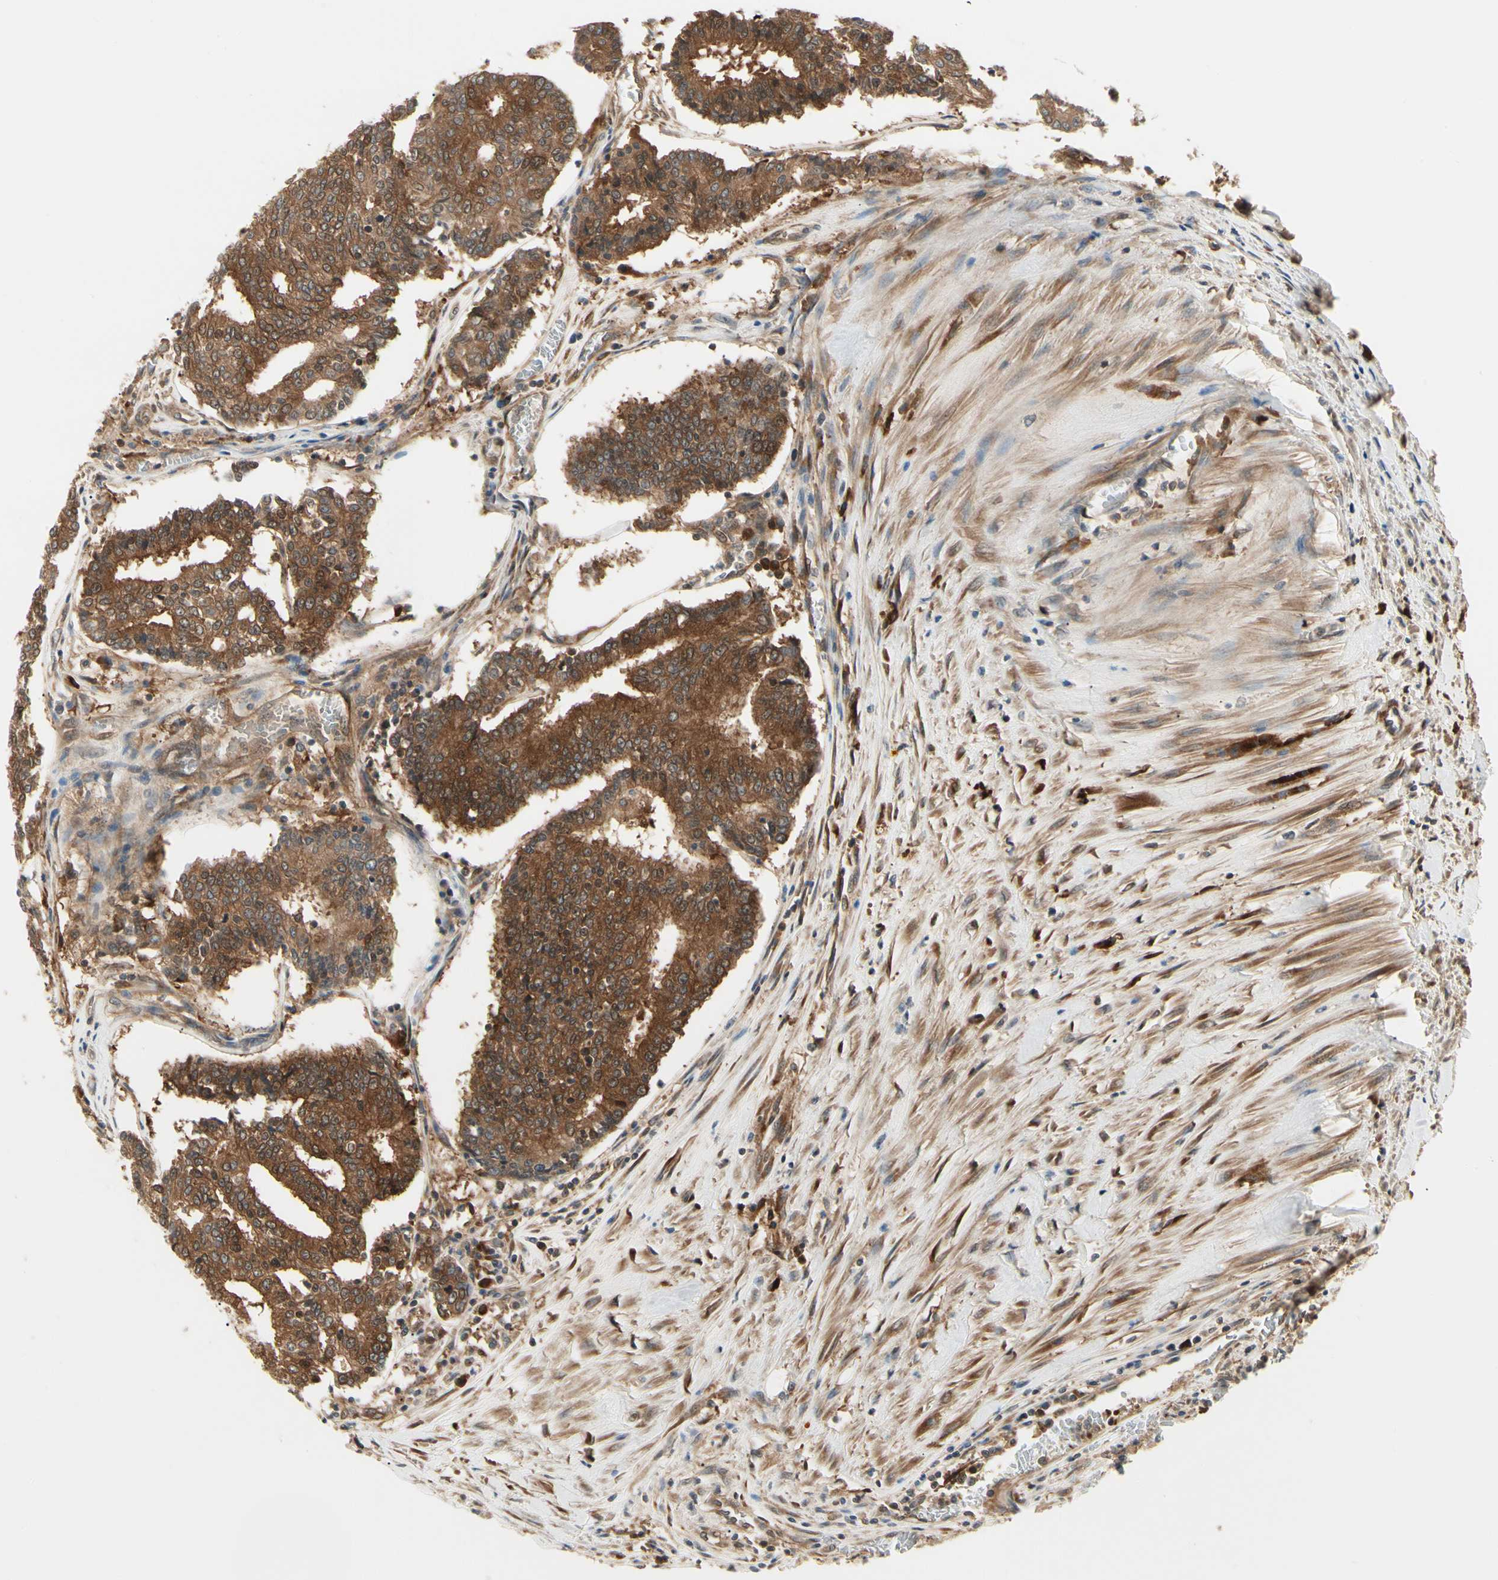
{"staining": {"intensity": "strong", "quantity": ">75%", "location": "cytoplasmic/membranous"}, "tissue": "prostate cancer", "cell_type": "Tumor cells", "image_type": "cancer", "snomed": [{"axis": "morphology", "description": "Adenocarcinoma, High grade"}, {"axis": "topography", "description": "Prostate"}], "caption": "Approximately >75% of tumor cells in human high-grade adenocarcinoma (prostate) show strong cytoplasmic/membranous protein staining as visualized by brown immunohistochemical staining.", "gene": "NME1-NME2", "patient": {"sex": "male", "age": 55}}